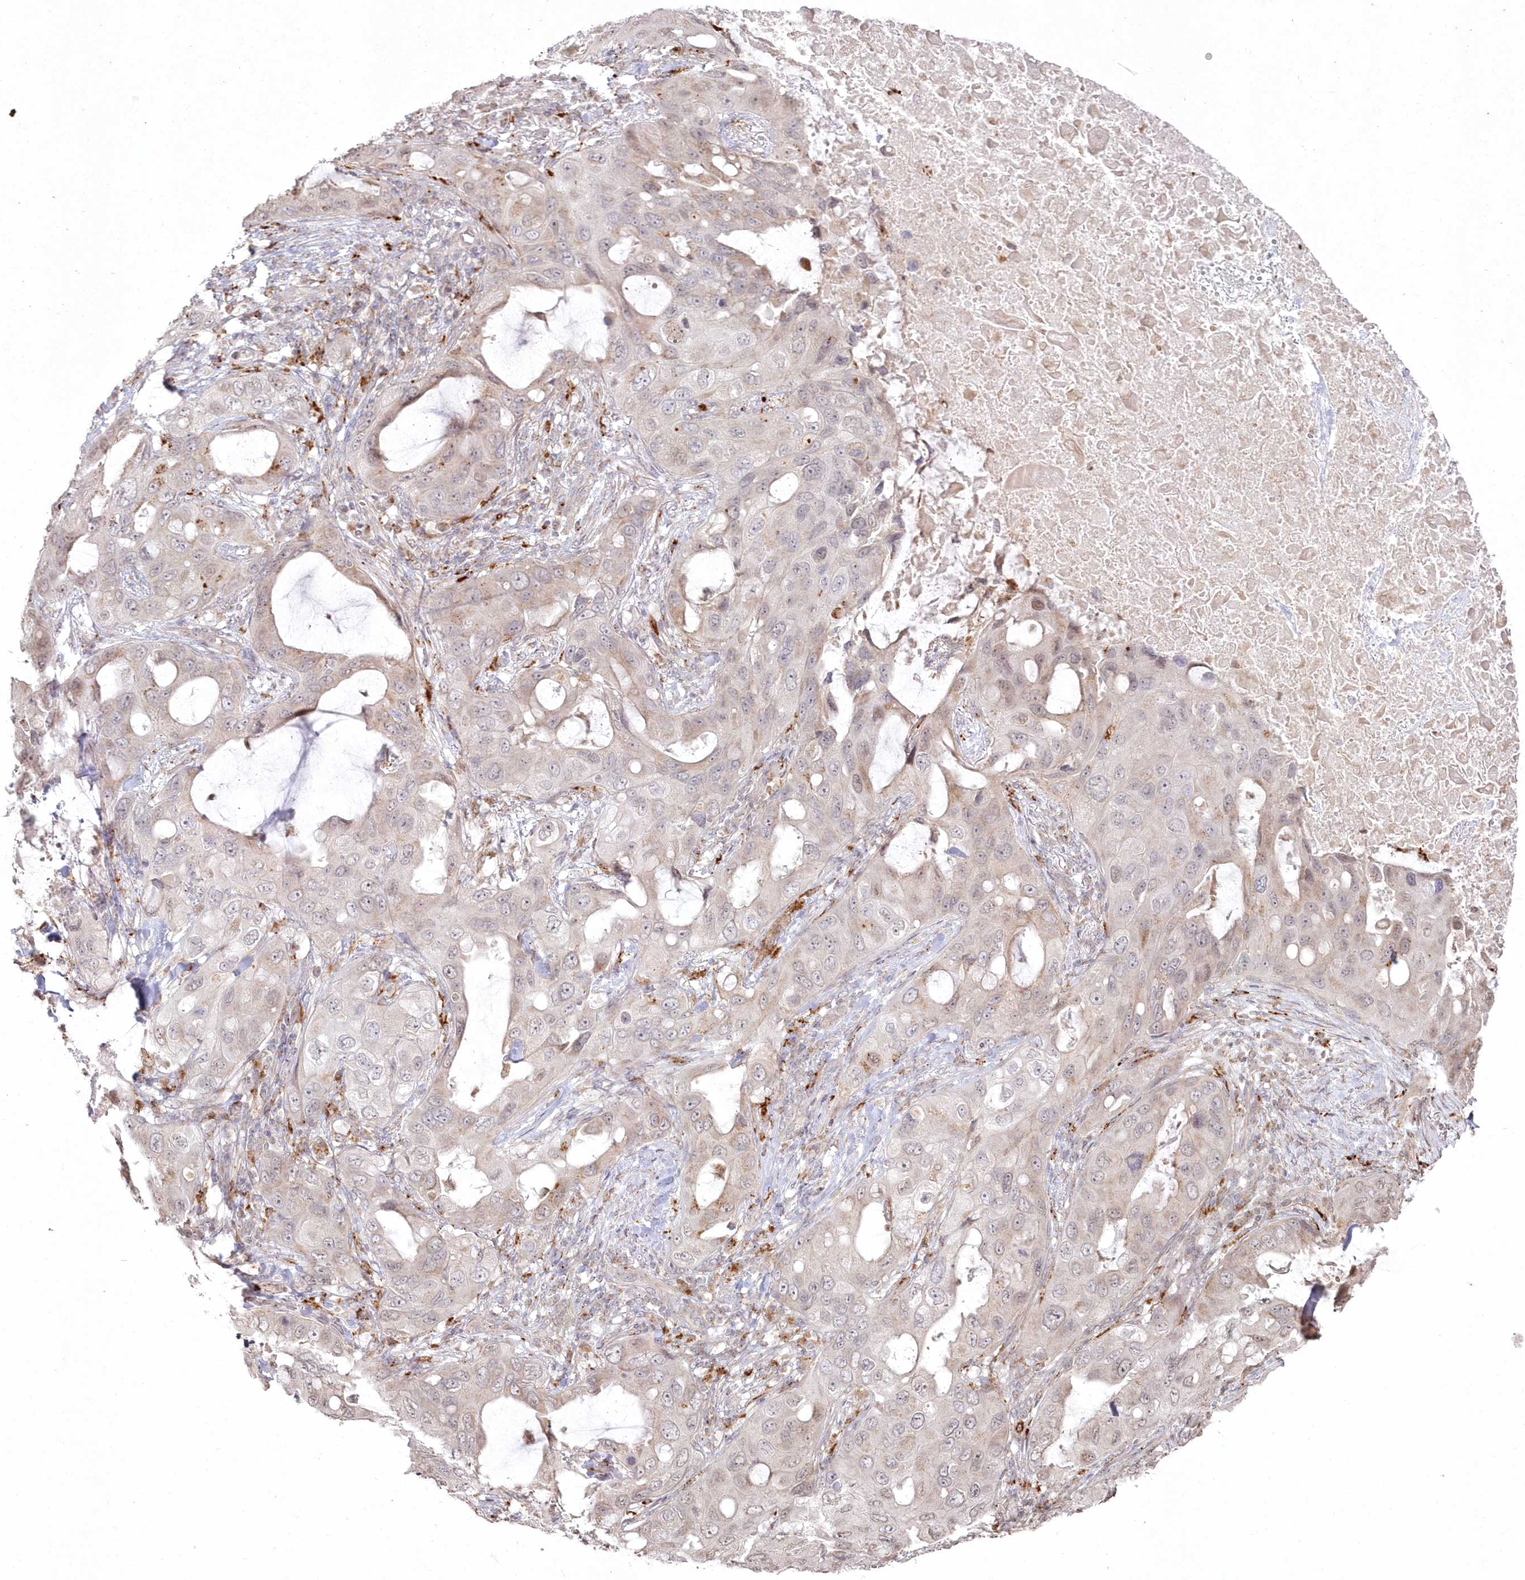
{"staining": {"intensity": "weak", "quantity": "<25%", "location": "cytoplasmic/membranous,nuclear"}, "tissue": "lung cancer", "cell_type": "Tumor cells", "image_type": "cancer", "snomed": [{"axis": "morphology", "description": "Squamous cell carcinoma, NOS"}, {"axis": "topography", "description": "Lung"}], "caption": "Lung cancer was stained to show a protein in brown. There is no significant expression in tumor cells. The staining is performed using DAB (3,3'-diaminobenzidine) brown chromogen with nuclei counter-stained in using hematoxylin.", "gene": "ARSB", "patient": {"sex": "female", "age": 73}}